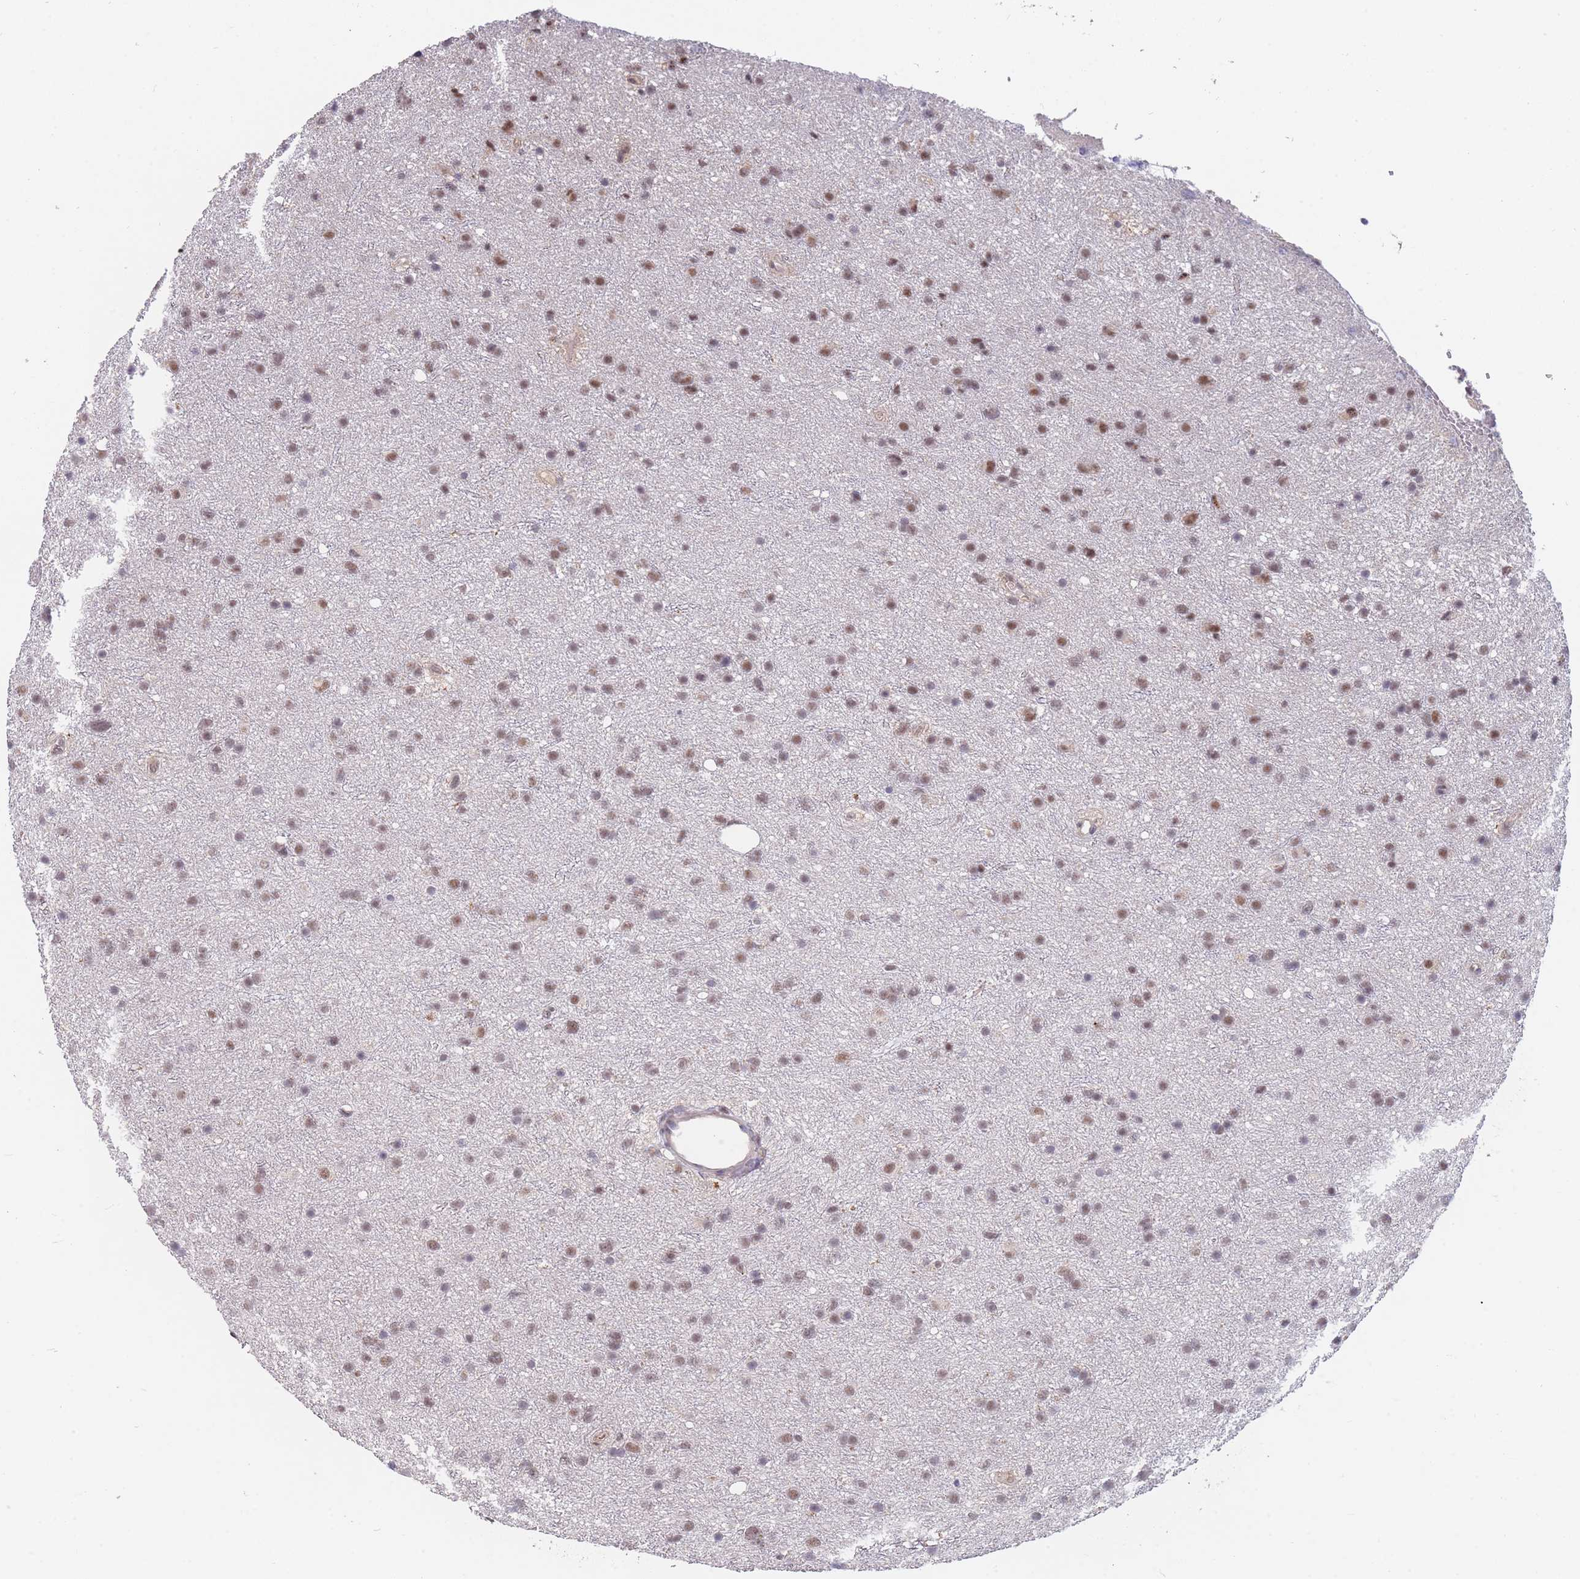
{"staining": {"intensity": "moderate", "quantity": ">75%", "location": "nuclear"}, "tissue": "glioma", "cell_type": "Tumor cells", "image_type": "cancer", "snomed": [{"axis": "morphology", "description": "Glioma, malignant, Low grade"}, {"axis": "topography", "description": "Cerebral cortex"}], "caption": "The immunohistochemical stain highlights moderate nuclear staining in tumor cells of glioma tissue. Using DAB (brown) and hematoxylin (blue) stains, captured at high magnification using brightfield microscopy.", "gene": "SNRPA1", "patient": {"sex": "female", "age": 39}}